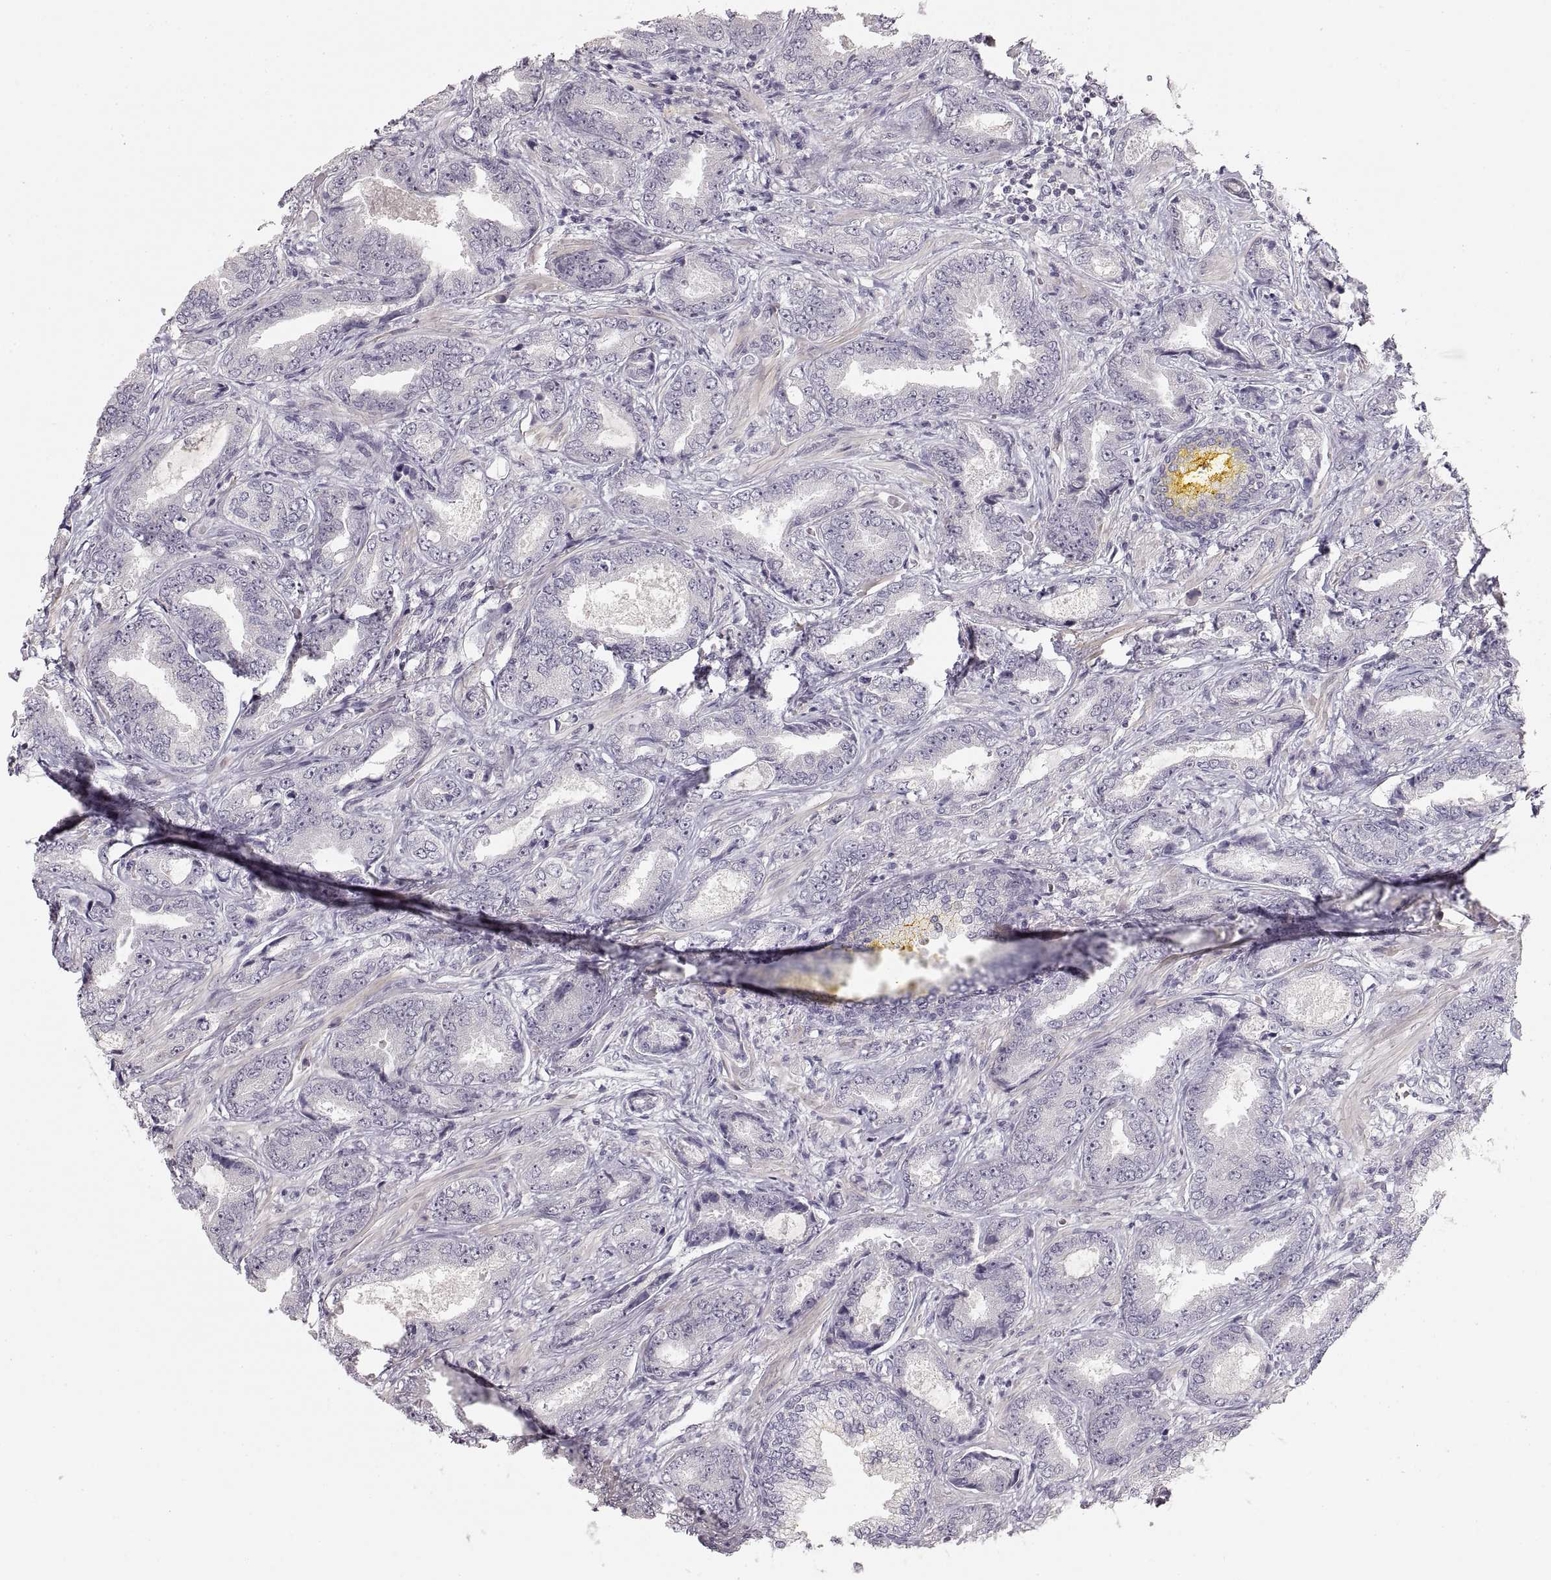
{"staining": {"intensity": "negative", "quantity": "none", "location": "none"}, "tissue": "prostate cancer", "cell_type": "Tumor cells", "image_type": "cancer", "snomed": [{"axis": "morphology", "description": "Adenocarcinoma, Low grade"}, {"axis": "topography", "description": "Prostate"}], "caption": "Immunohistochemical staining of human prostate cancer (adenocarcinoma (low-grade)) shows no significant staining in tumor cells.", "gene": "PCSK2", "patient": {"sex": "male", "age": 68}}